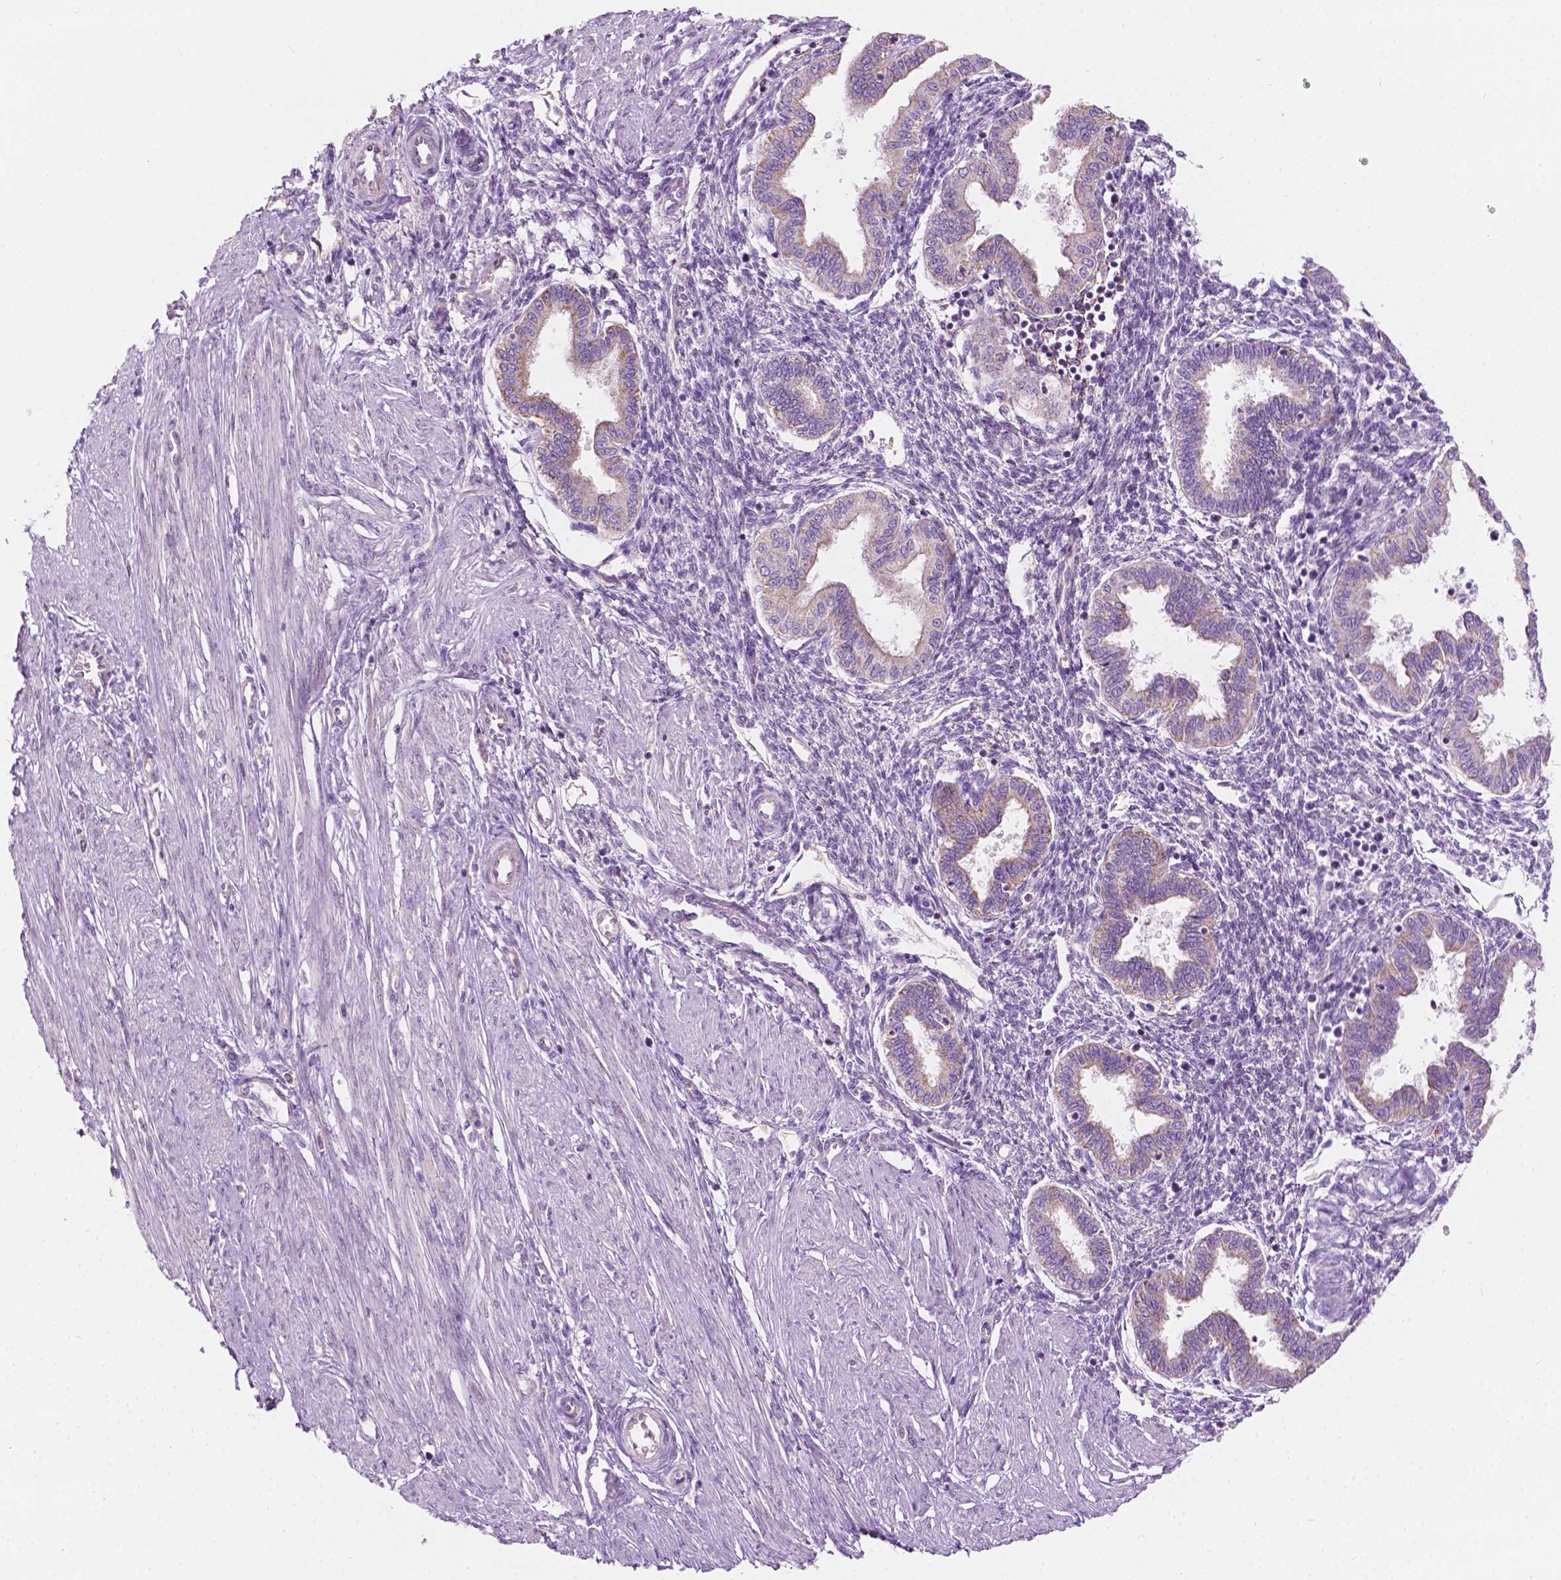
{"staining": {"intensity": "negative", "quantity": "none", "location": "none"}, "tissue": "endometrium", "cell_type": "Cells in endometrial stroma", "image_type": "normal", "snomed": [{"axis": "morphology", "description": "Normal tissue, NOS"}, {"axis": "topography", "description": "Endometrium"}], "caption": "A high-resolution photomicrograph shows IHC staining of normal endometrium, which reveals no significant positivity in cells in endometrial stroma.", "gene": "NOS1AP", "patient": {"sex": "female", "age": 33}}